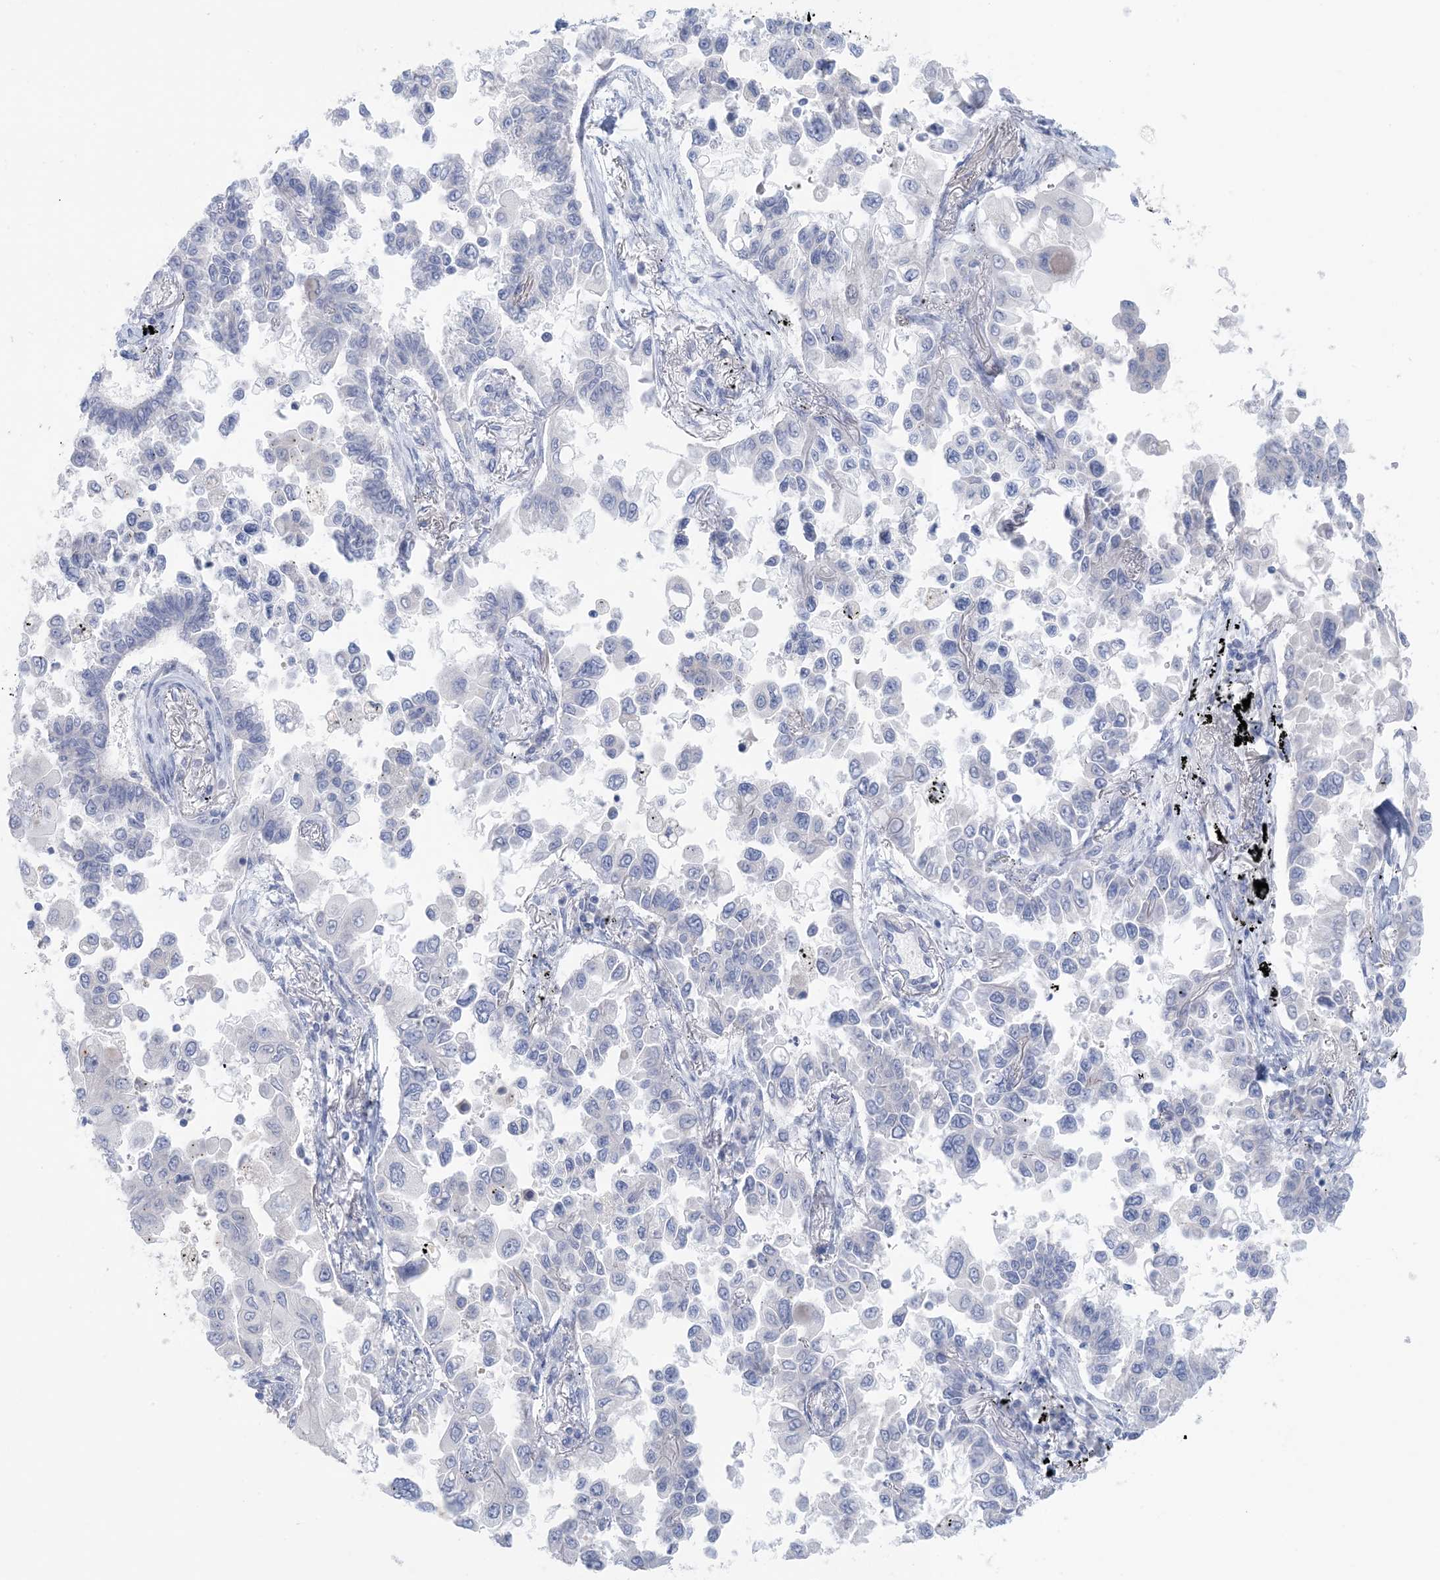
{"staining": {"intensity": "negative", "quantity": "none", "location": "none"}, "tissue": "lung cancer", "cell_type": "Tumor cells", "image_type": "cancer", "snomed": [{"axis": "morphology", "description": "Adenocarcinoma, NOS"}, {"axis": "topography", "description": "Lung"}], "caption": "The photomicrograph reveals no staining of tumor cells in lung cancer.", "gene": "GABRG1", "patient": {"sex": "female", "age": 67}}